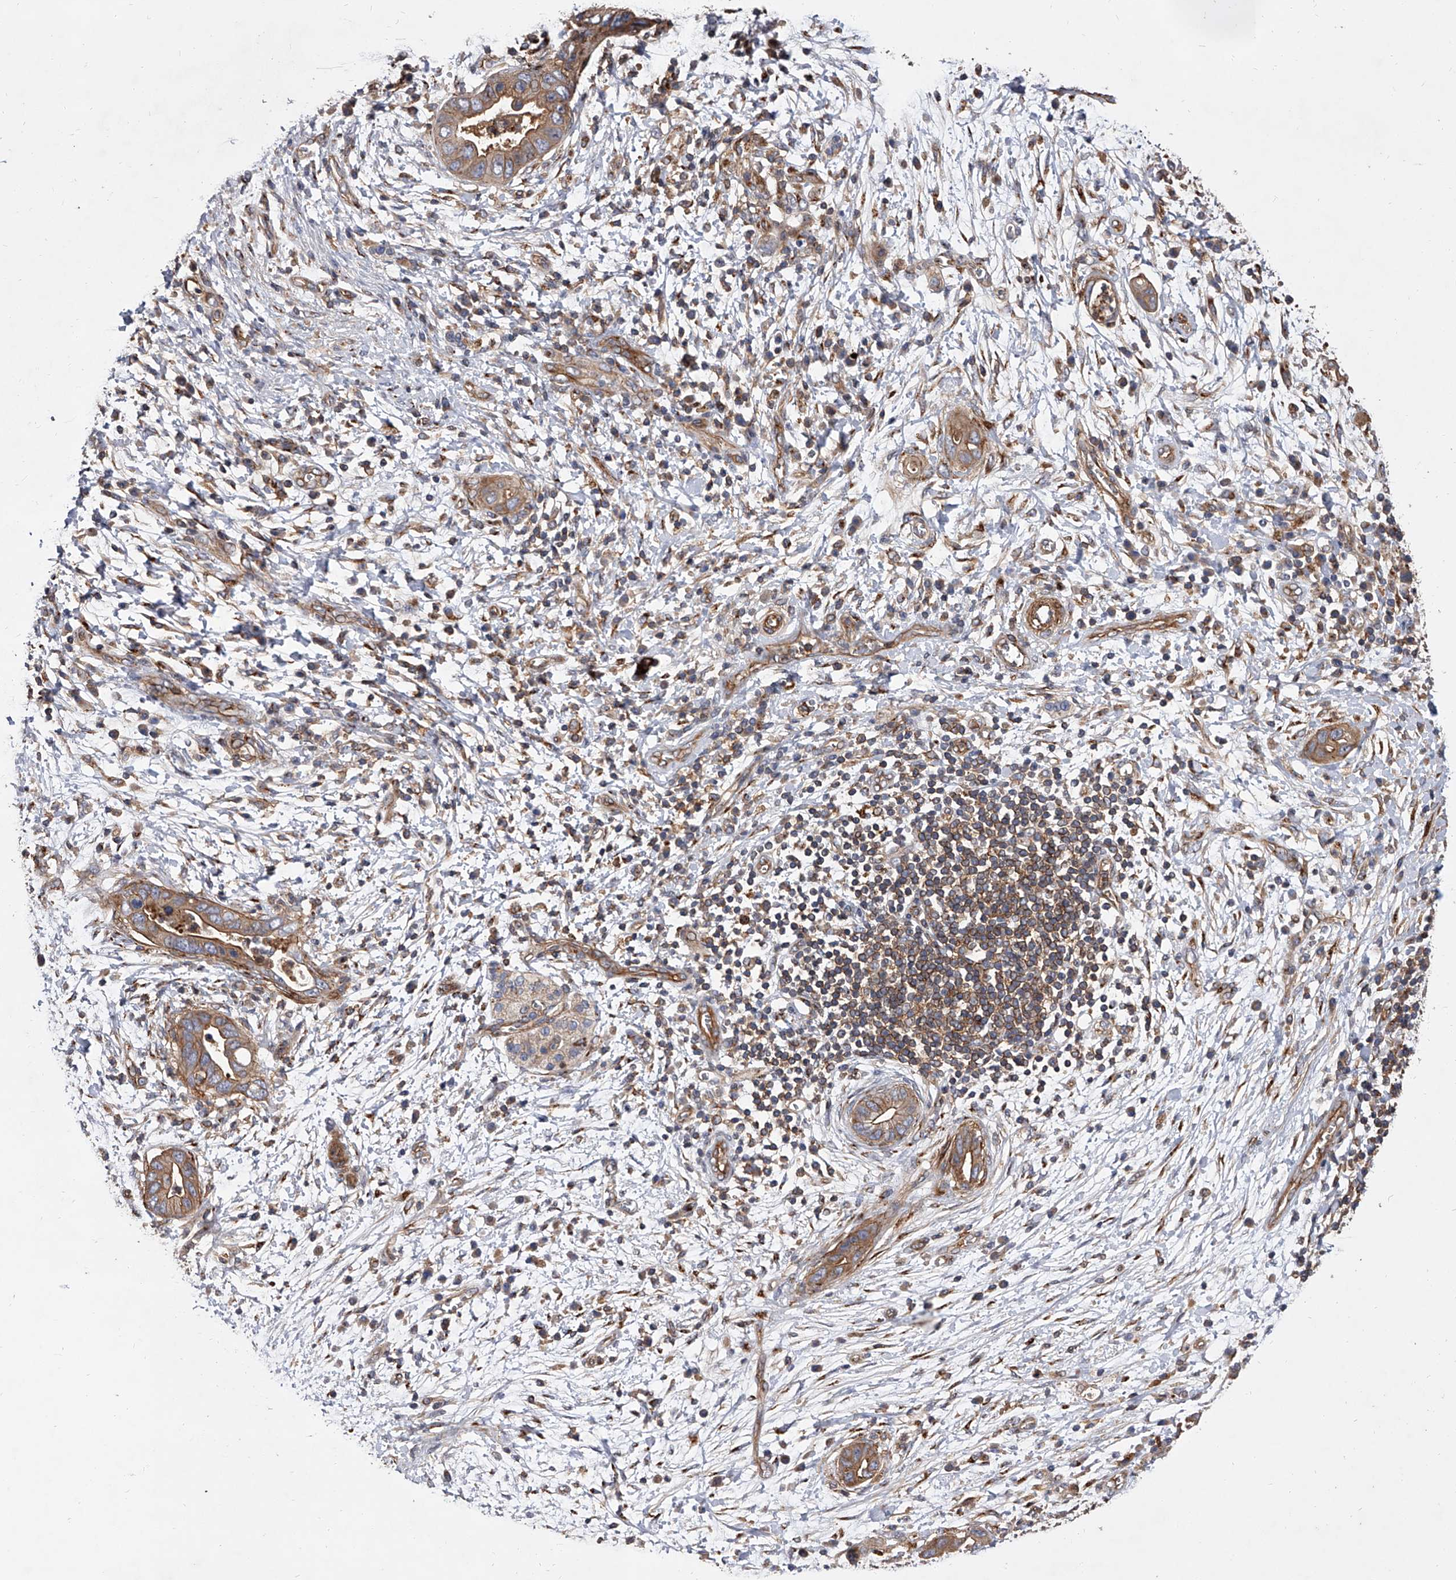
{"staining": {"intensity": "moderate", "quantity": ">75%", "location": "cytoplasmic/membranous"}, "tissue": "pancreatic cancer", "cell_type": "Tumor cells", "image_type": "cancer", "snomed": [{"axis": "morphology", "description": "Adenocarcinoma, NOS"}, {"axis": "topography", "description": "Pancreas"}], "caption": "Adenocarcinoma (pancreatic) stained with a brown dye exhibits moderate cytoplasmic/membranous positive expression in approximately >75% of tumor cells.", "gene": "PISD", "patient": {"sex": "male", "age": 75}}